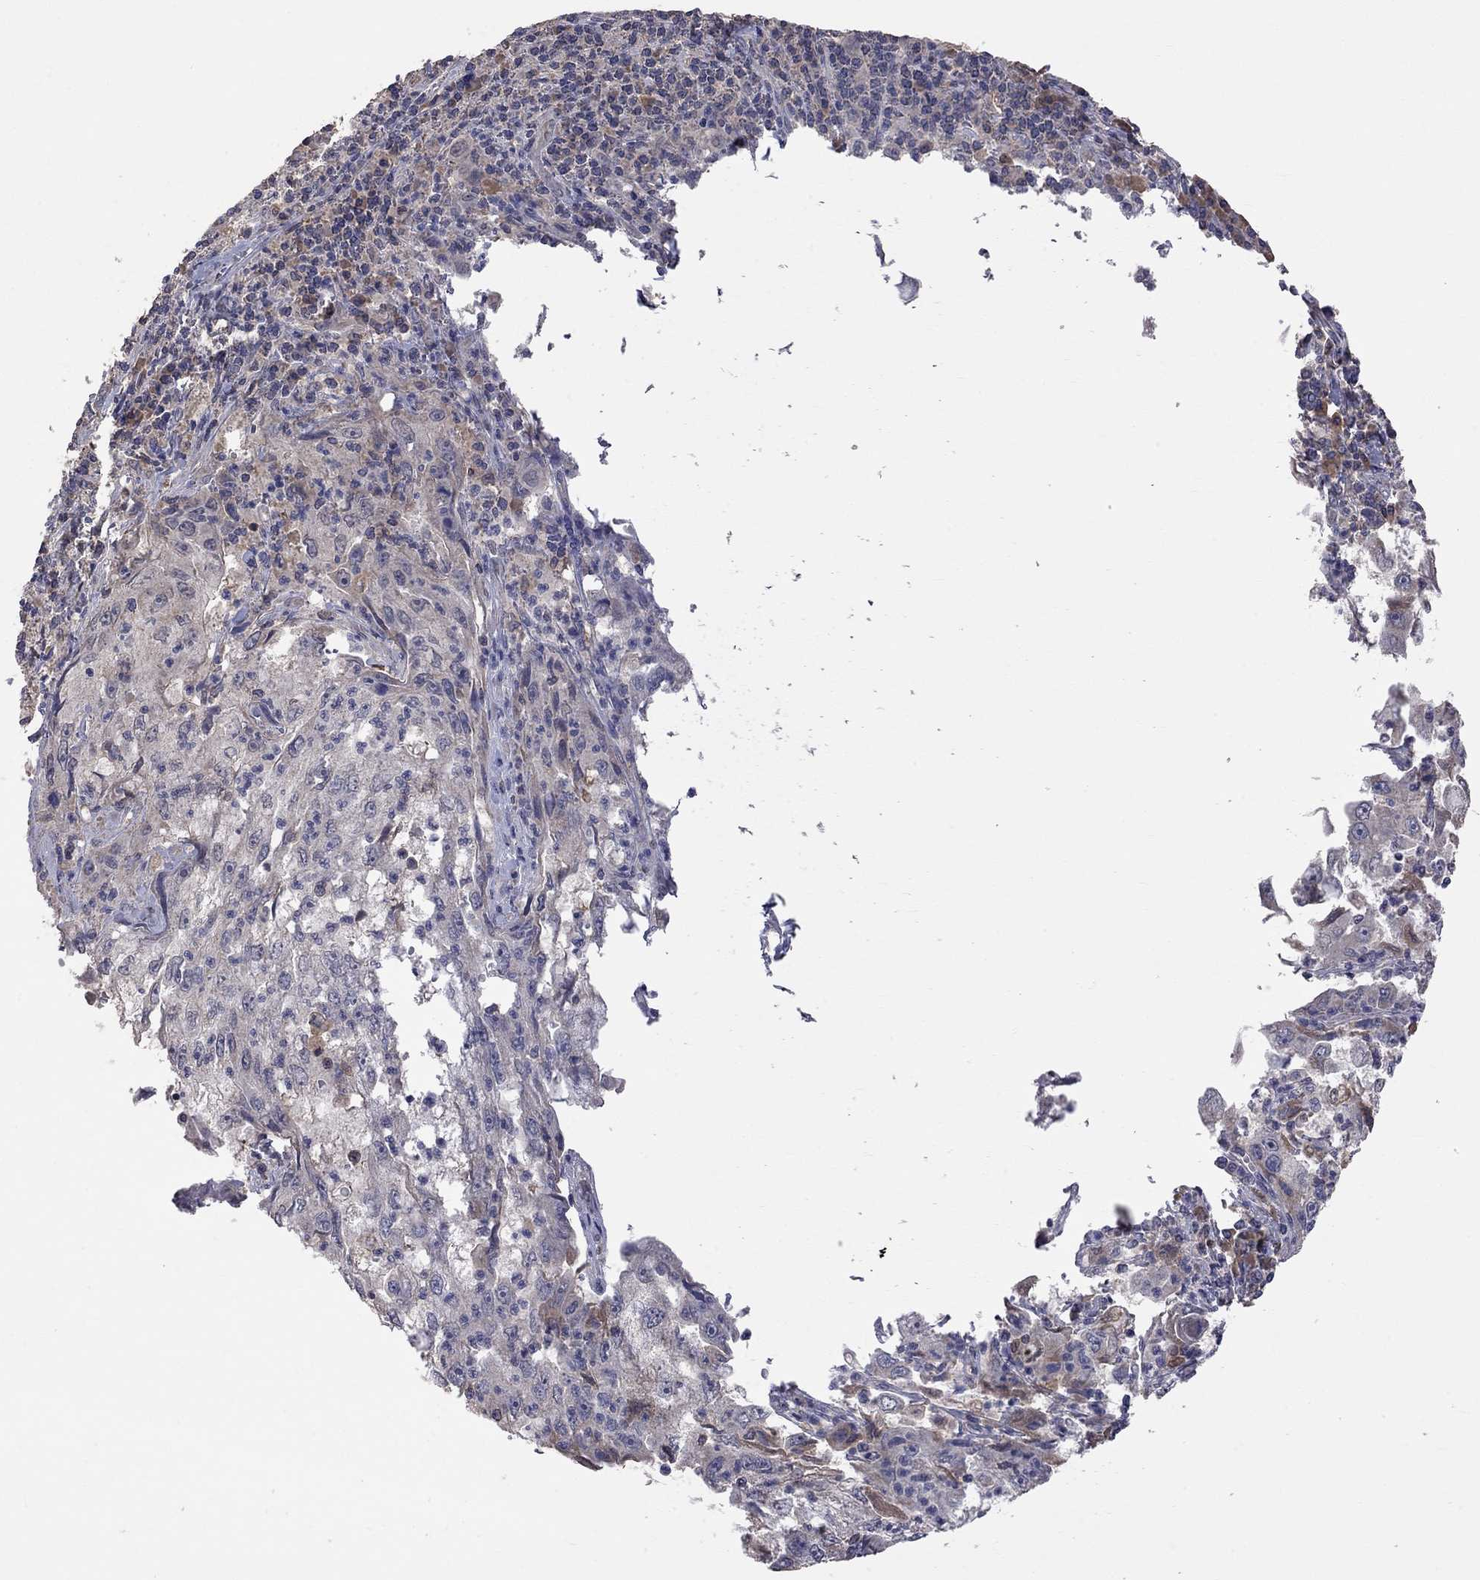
{"staining": {"intensity": "negative", "quantity": "none", "location": "none"}, "tissue": "cervical cancer", "cell_type": "Tumor cells", "image_type": "cancer", "snomed": [{"axis": "morphology", "description": "Squamous cell carcinoma, NOS"}, {"axis": "topography", "description": "Cervix"}], "caption": "Photomicrograph shows no significant protein positivity in tumor cells of squamous cell carcinoma (cervical).", "gene": "HTR6", "patient": {"sex": "female", "age": 36}}